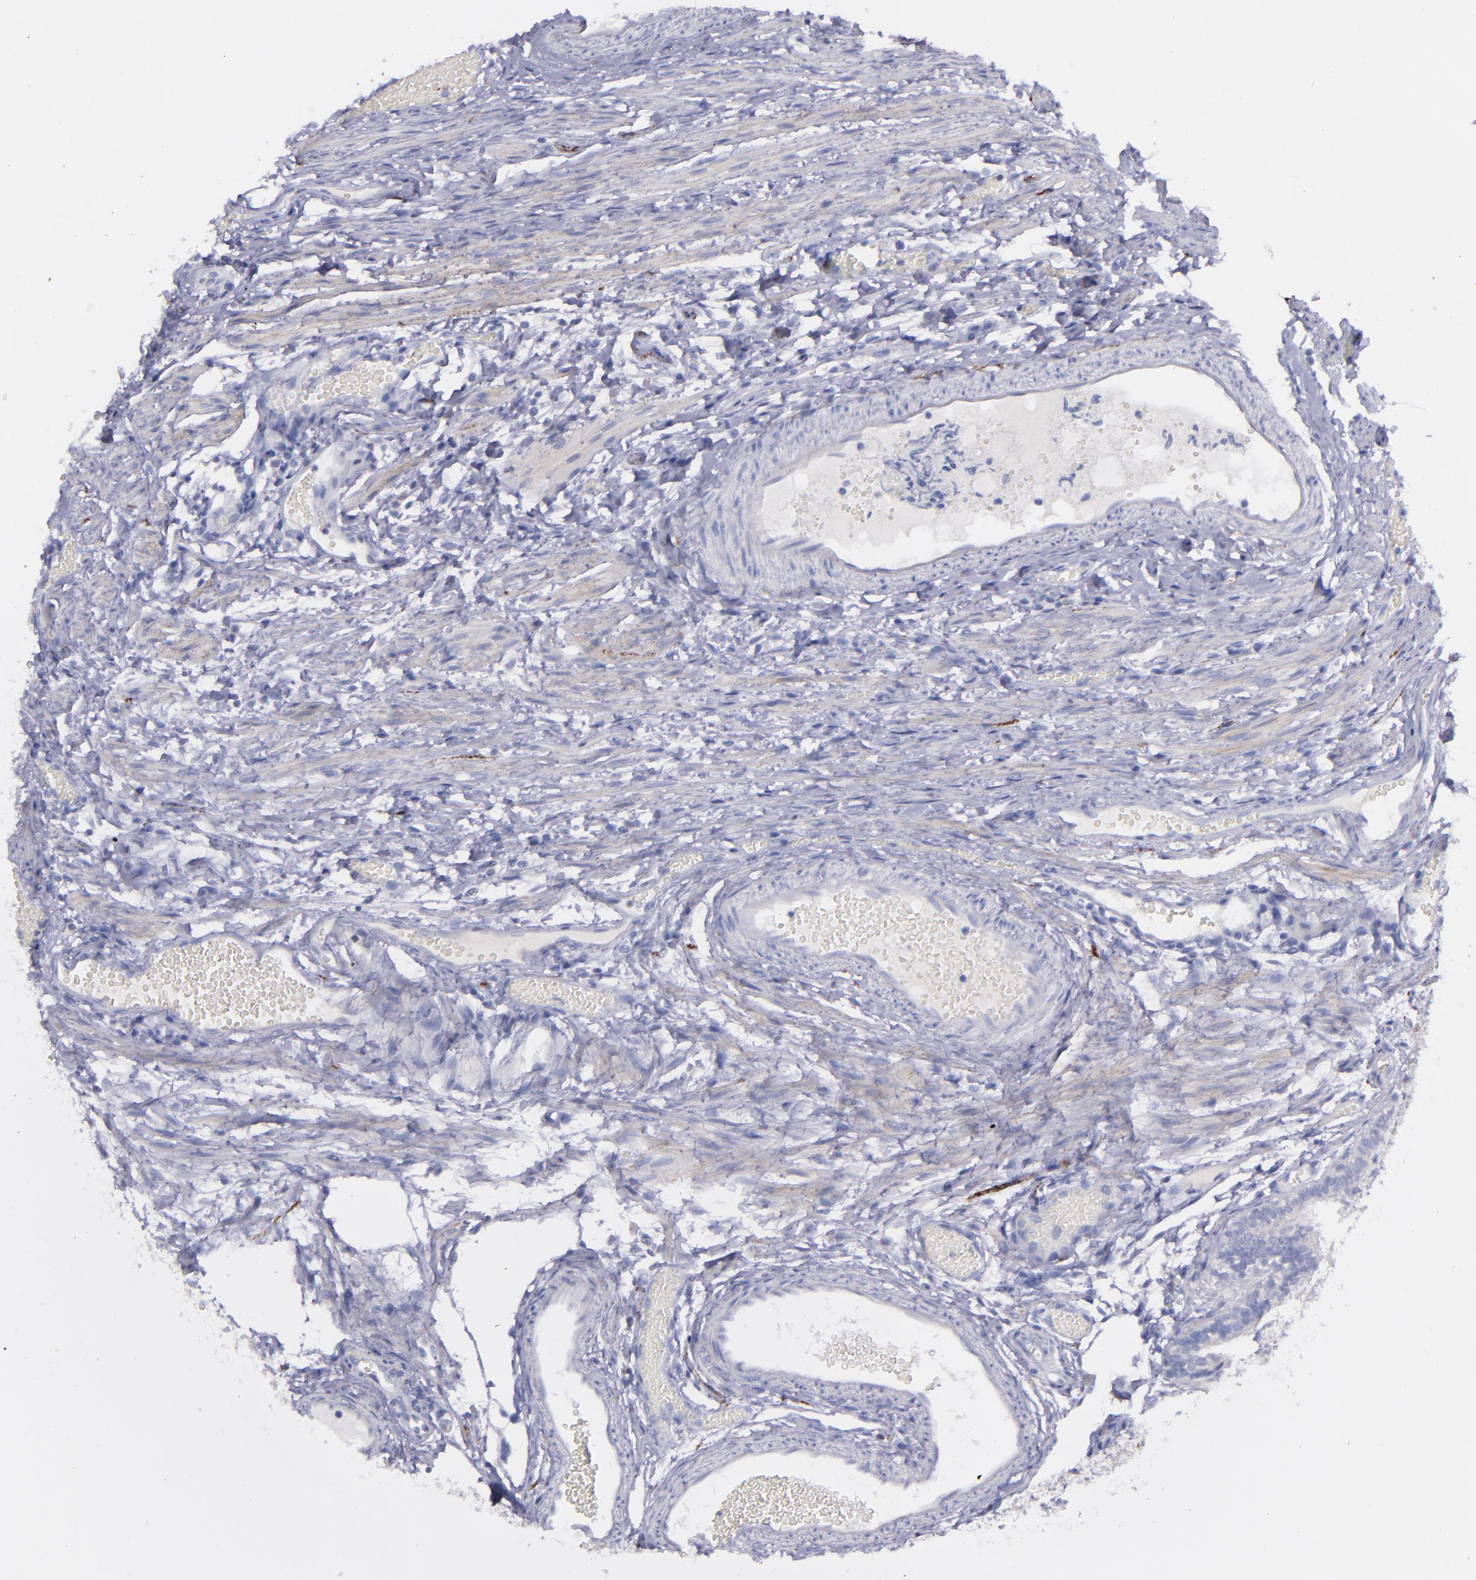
{"staining": {"intensity": "negative", "quantity": "none", "location": "none"}, "tissue": "fallopian tube", "cell_type": "Glandular cells", "image_type": "normal", "snomed": [{"axis": "morphology", "description": "Normal tissue, NOS"}, {"axis": "topography", "description": "Fallopian tube"}], "caption": "This photomicrograph is of unremarkable fallopian tube stained with immunohistochemistry to label a protein in brown with the nuclei are counter-stained blue. There is no positivity in glandular cells.", "gene": "SNAP25", "patient": {"sex": "female", "age": 29}}